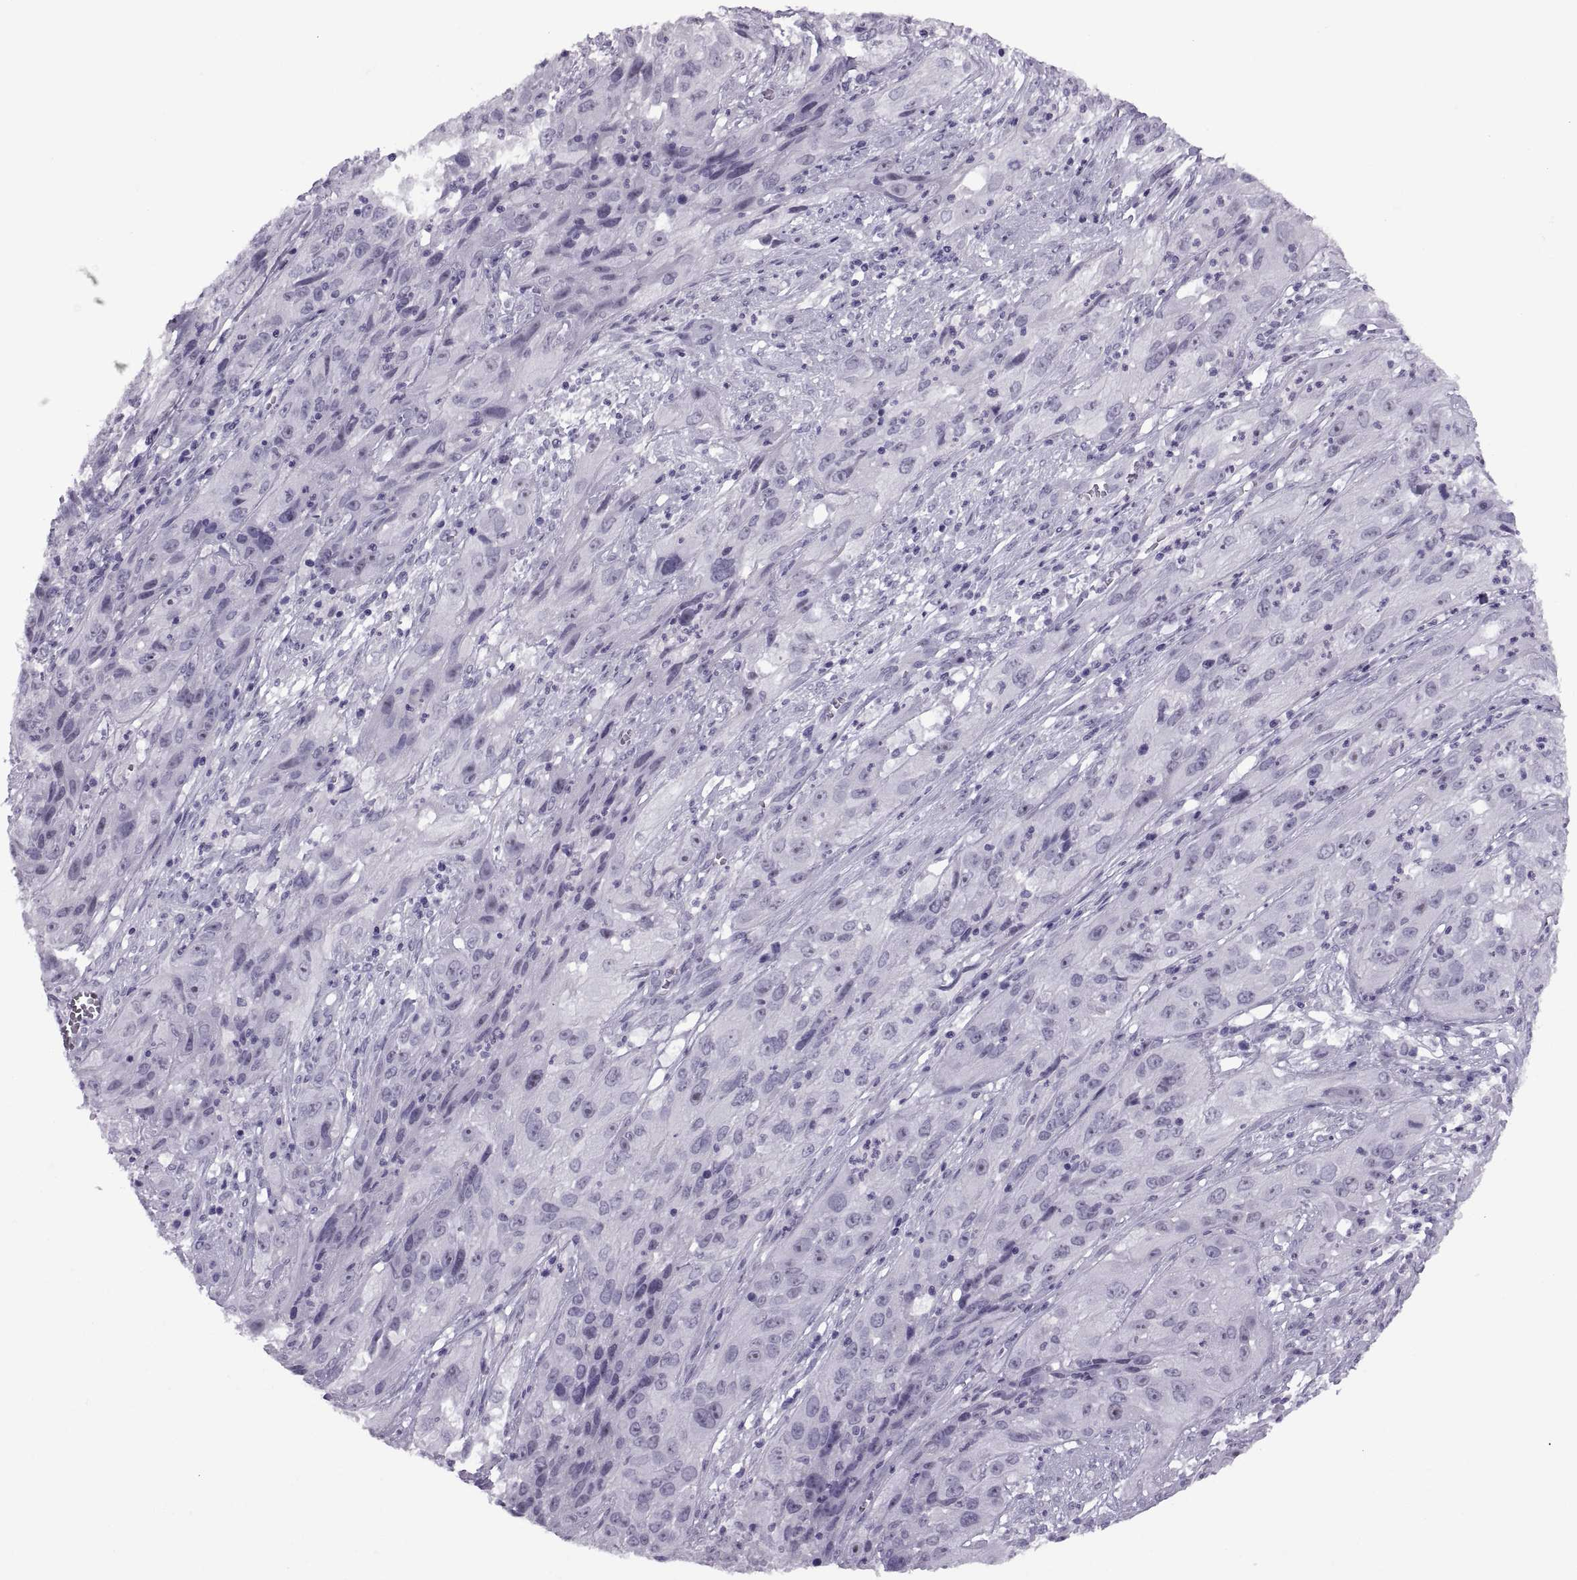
{"staining": {"intensity": "negative", "quantity": "none", "location": "none"}, "tissue": "cervical cancer", "cell_type": "Tumor cells", "image_type": "cancer", "snomed": [{"axis": "morphology", "description": "Squamous cell carcinoma, NOS"}, {"axis": "topography", "description": "Cervix"}], "caption": "Immunohistochemistry image of human cervical squamous cell carcinoma stained for a protein (brown), which reveals no positivity in tumor cells.", "gene": "FAM24A", "patient": {"sex": "female", "age": 32}}